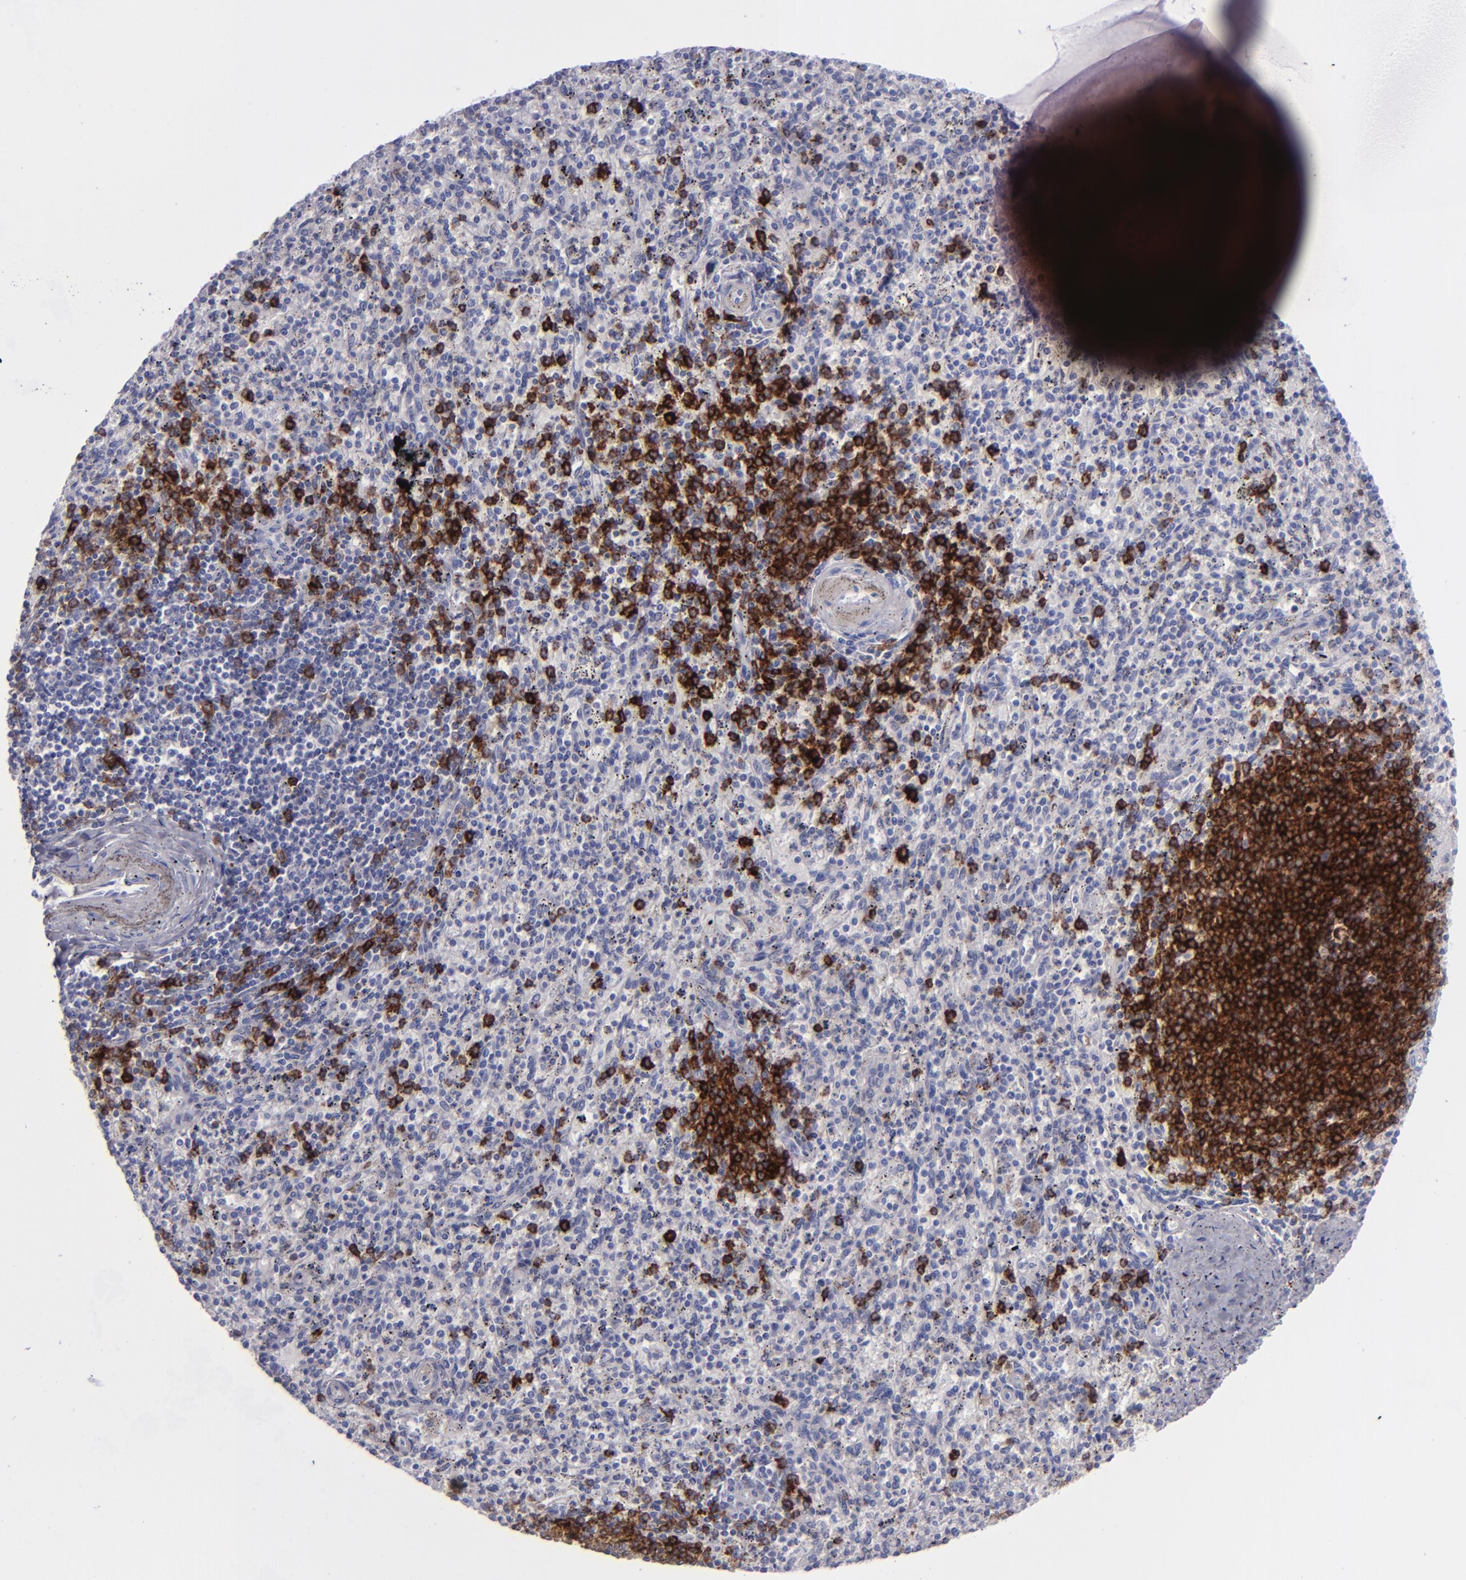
{"staining": {"intensity": "strong", "quantity": "<25%", "location": "cytoplasmic/membranous"}, "tissue": "spleen", "cell_type": "Cells in red pulp", "image_type": "normal", "snomed": [{"axis": "morphology", "description": "Normal tissue, NOS"}, {"axis": "topography", "description": "Spleen"}], "caption": "This histopathology image exhibits immunohistochemistry staining of normal human spleen, with medium strong cytoplasmic/membranous staining in approximately <25% of cells in red pulp.", "gene": "CD22", "patient": {"sex": "male", "age": 72}}